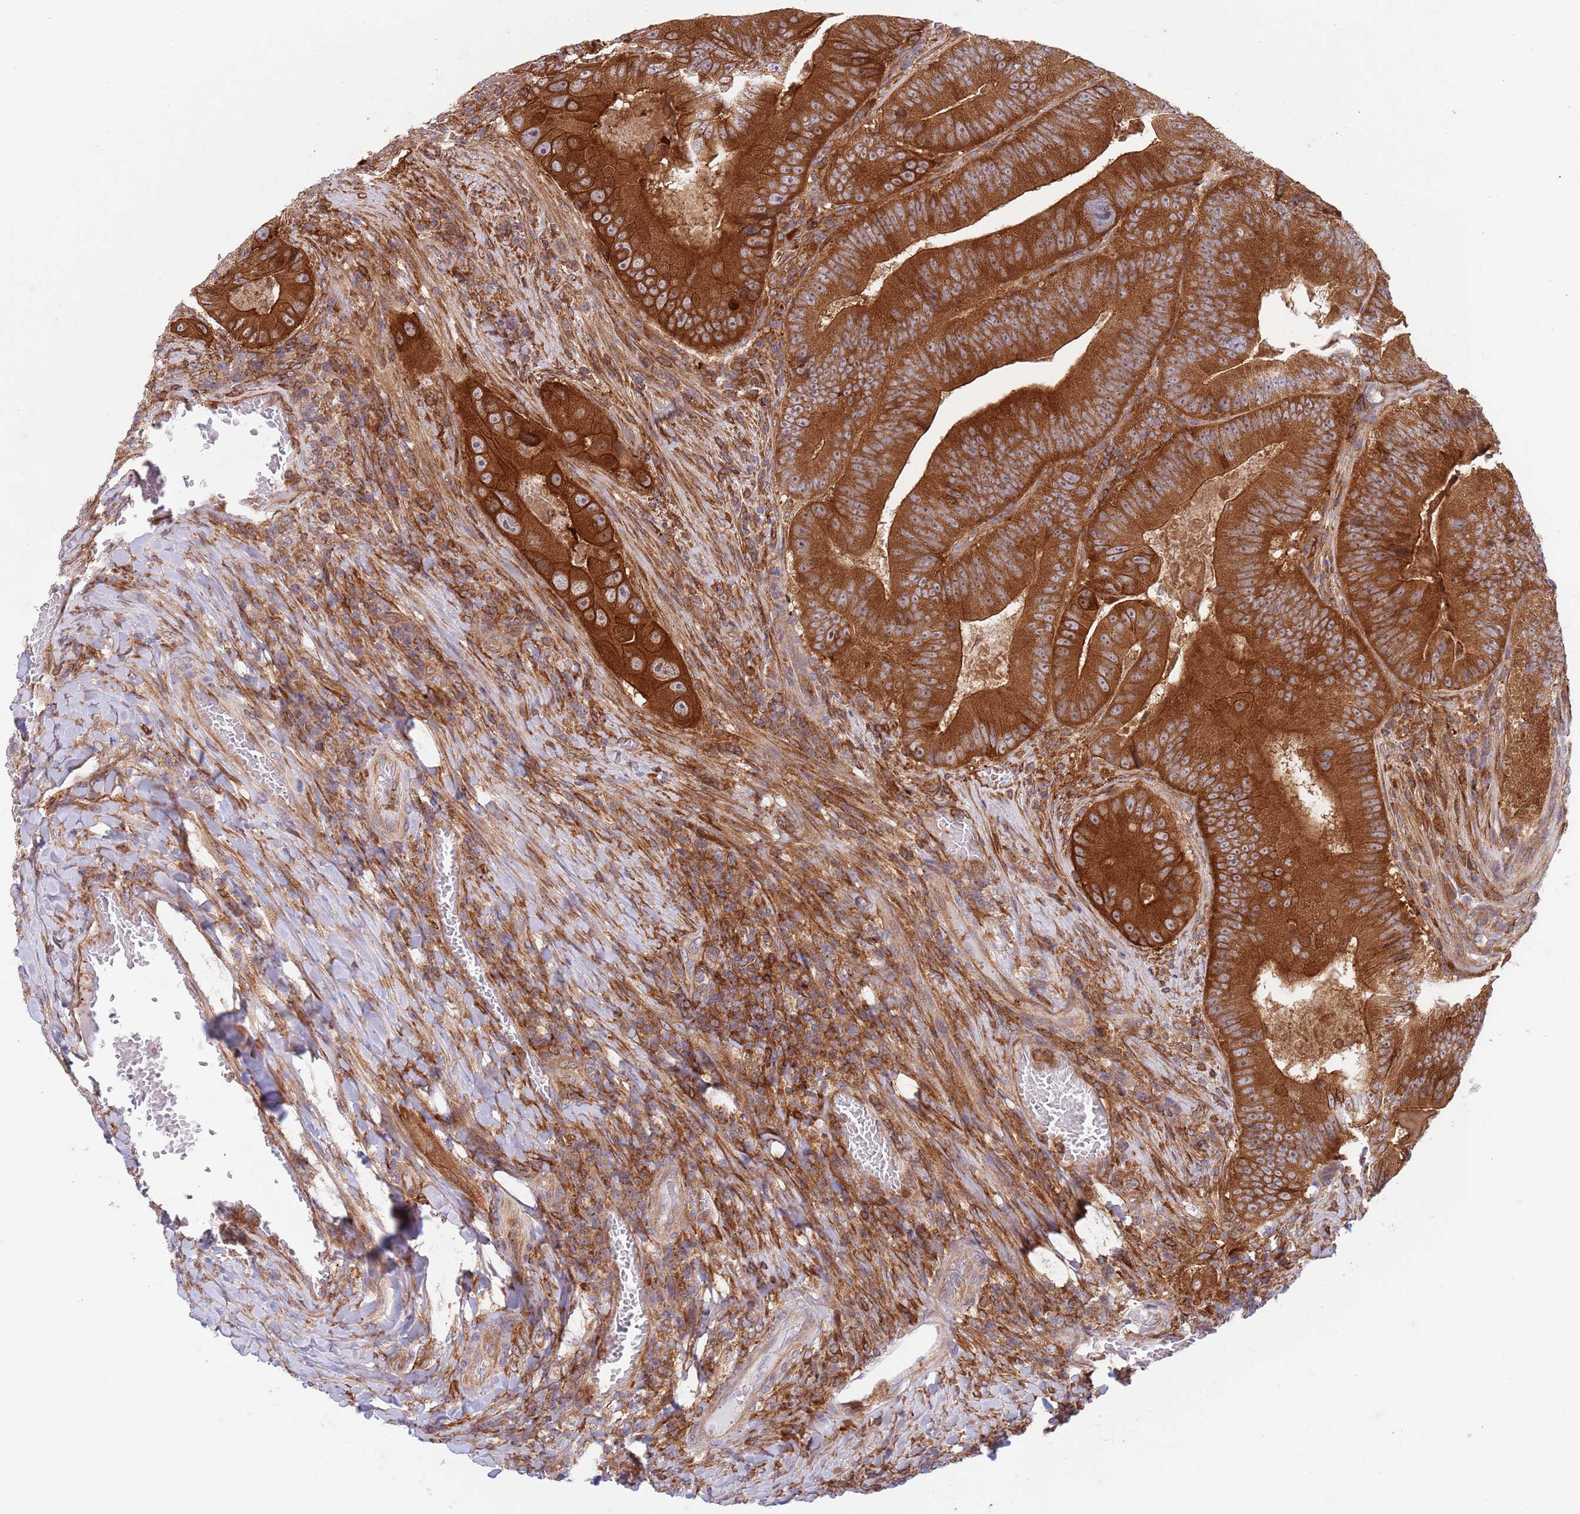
{"staining": {"intensity": "strong", "quantity": ">75%", "location": "cytoplasmic/membranous"}, "tissue": "colorectal cancer", "cell_type": "Tumor cells", "image_type": "cancer", "snomed": [{"axis": "morphology", "description": "Adenocarcinoma, NOS"}, {"axis": "topography", "description": "Colon"}], "caption": "Immunohistochemistry (IHC) of human colorectal cancer exhibits high levels of strong cytoplasmic/membranous staining in about >75% of tumor cells.", "gene": "ZMYM5", "patient": {"sex": "female", "age": 86}}